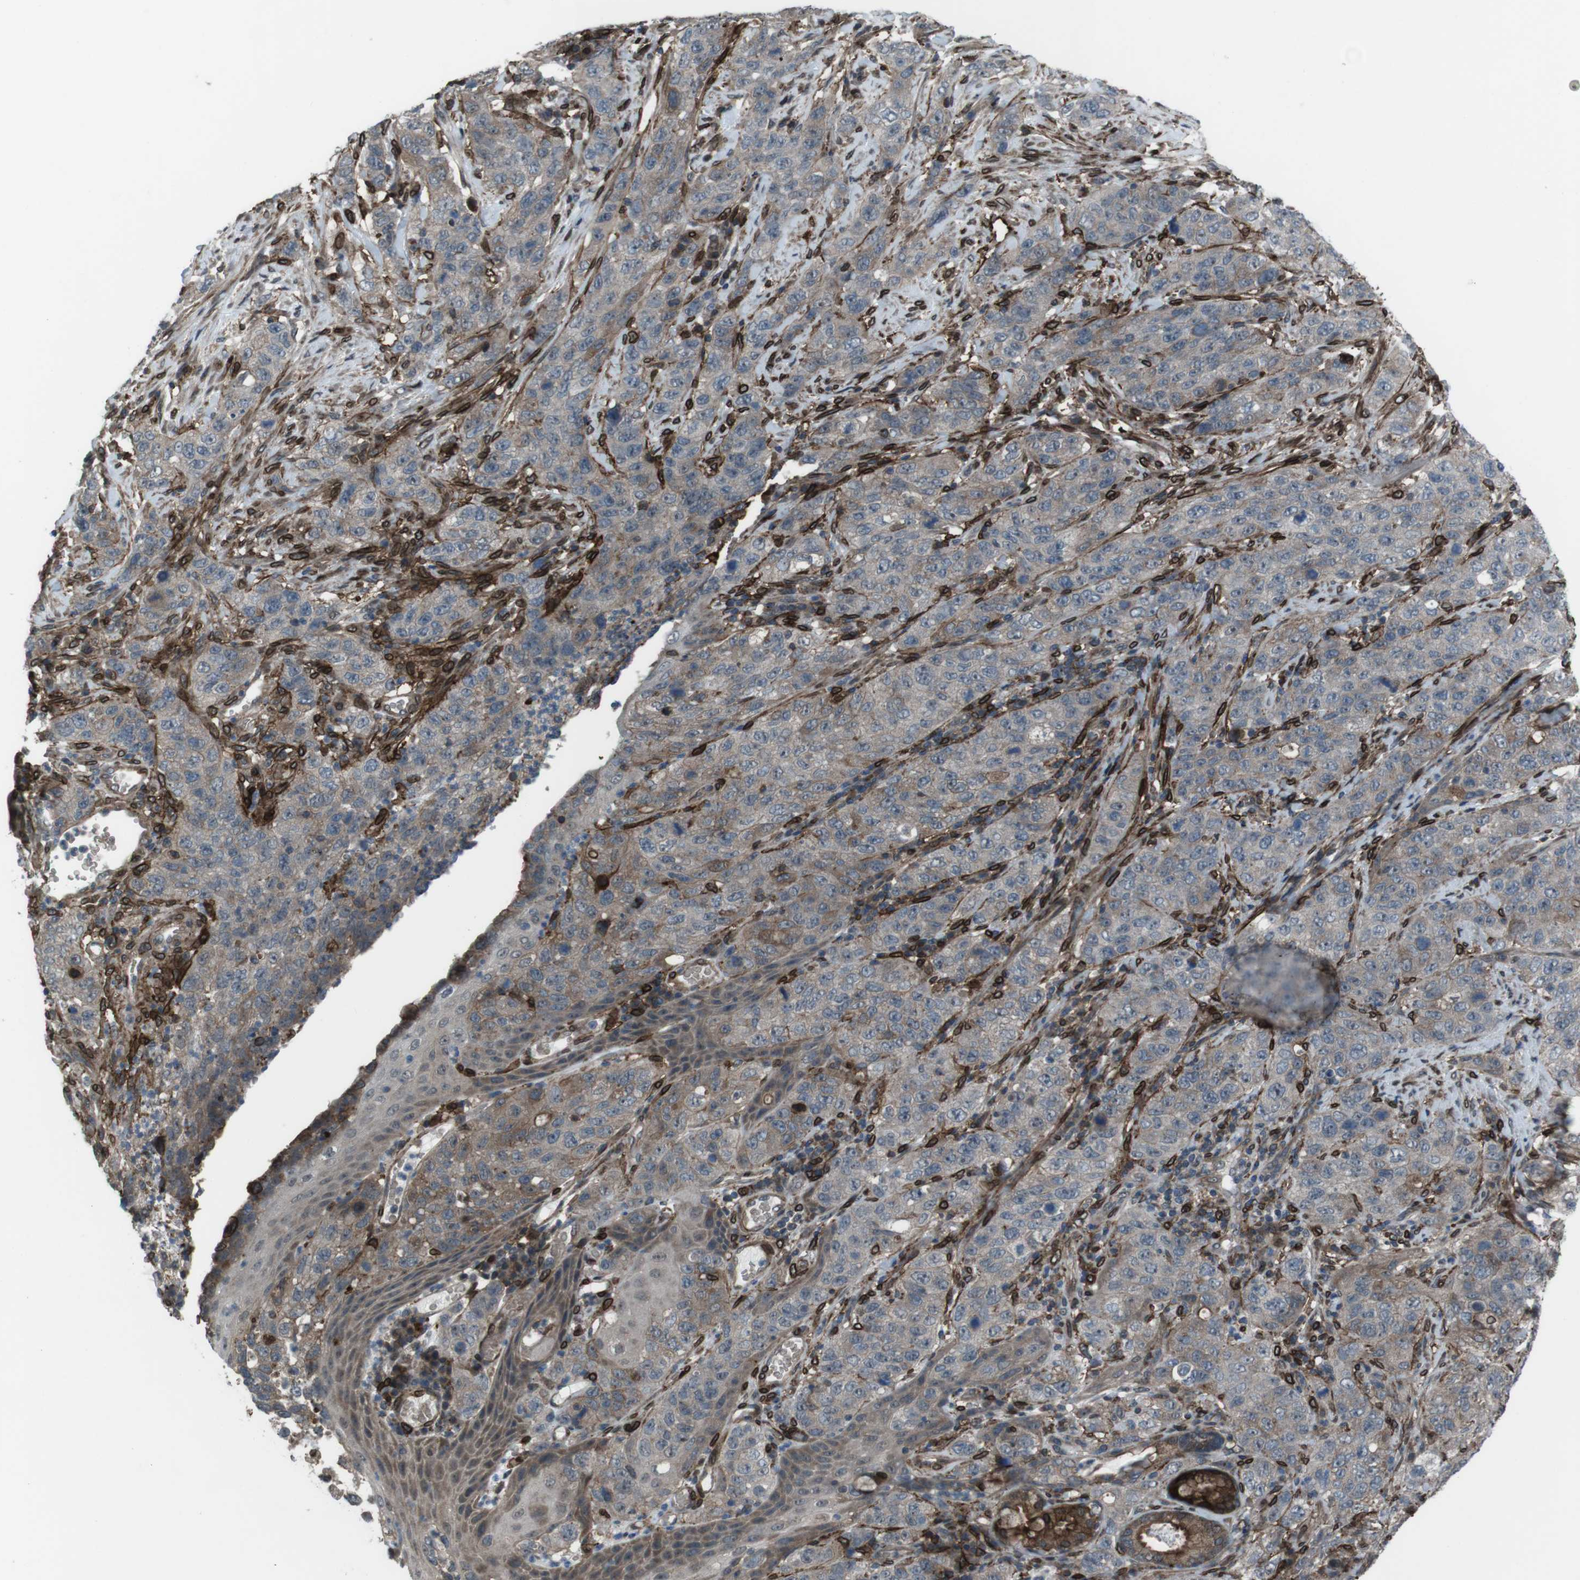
{"staining": {"intensity": "weak", "quantity": "25%-75%", "location": "cytoplasmic/membranous"}, "tissue": "stomach cancer", "cell_type": "Tumor cells", "image_type": "cancer", "snomed": [{"axis": "morphology", "description": "Adenocarcinoma, NOS"}, {"axis": "topography", "description": "Stomach"}], "caption": "A micrograph showing weak cytoplasmic/membranous staining in approximately 25%-75% of tumor cells in adenocarcinoma (stomach), as visualized by brown immunohistochemical staining.", "gene": "GDF10", "patient": {"sex": "male", "age": 48}}